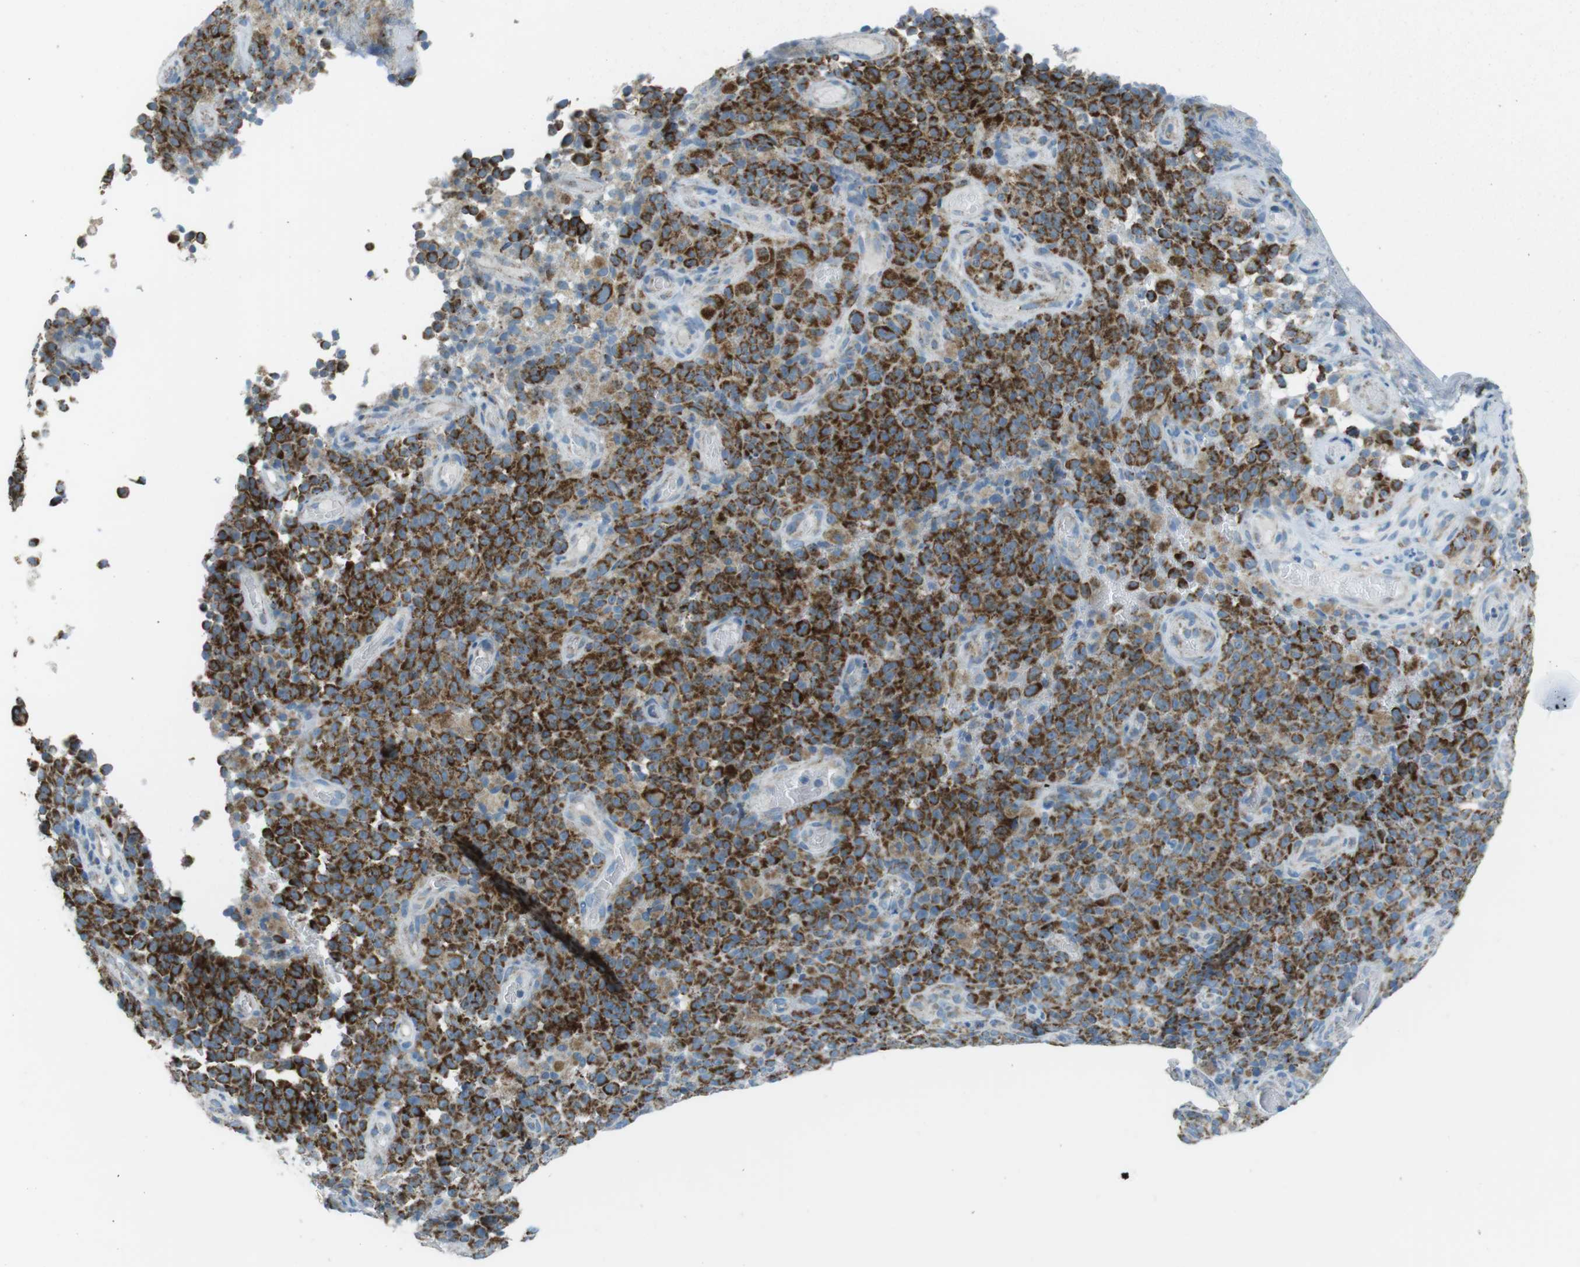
{"staining": {"intensity": "strong", "quantity": "25%-75%", "location": "cytoplasmic/membranous"}, "tissue": "melanoma", "cell_type": "Tumor cells", "image_type": "cancer", "snomed": [{"axis": "morphology", "description": "Malignant melanoma, NOS"}, {"axis": "topography", "description": "Skin"}], "caption": "Tumor cells display high levels of strong cytoplasmic/membranous positivity in about 25%-75% of cells in human melanoma.", "gene": "DNAJA3", "patient": {"sex": "female", "age": 82}}